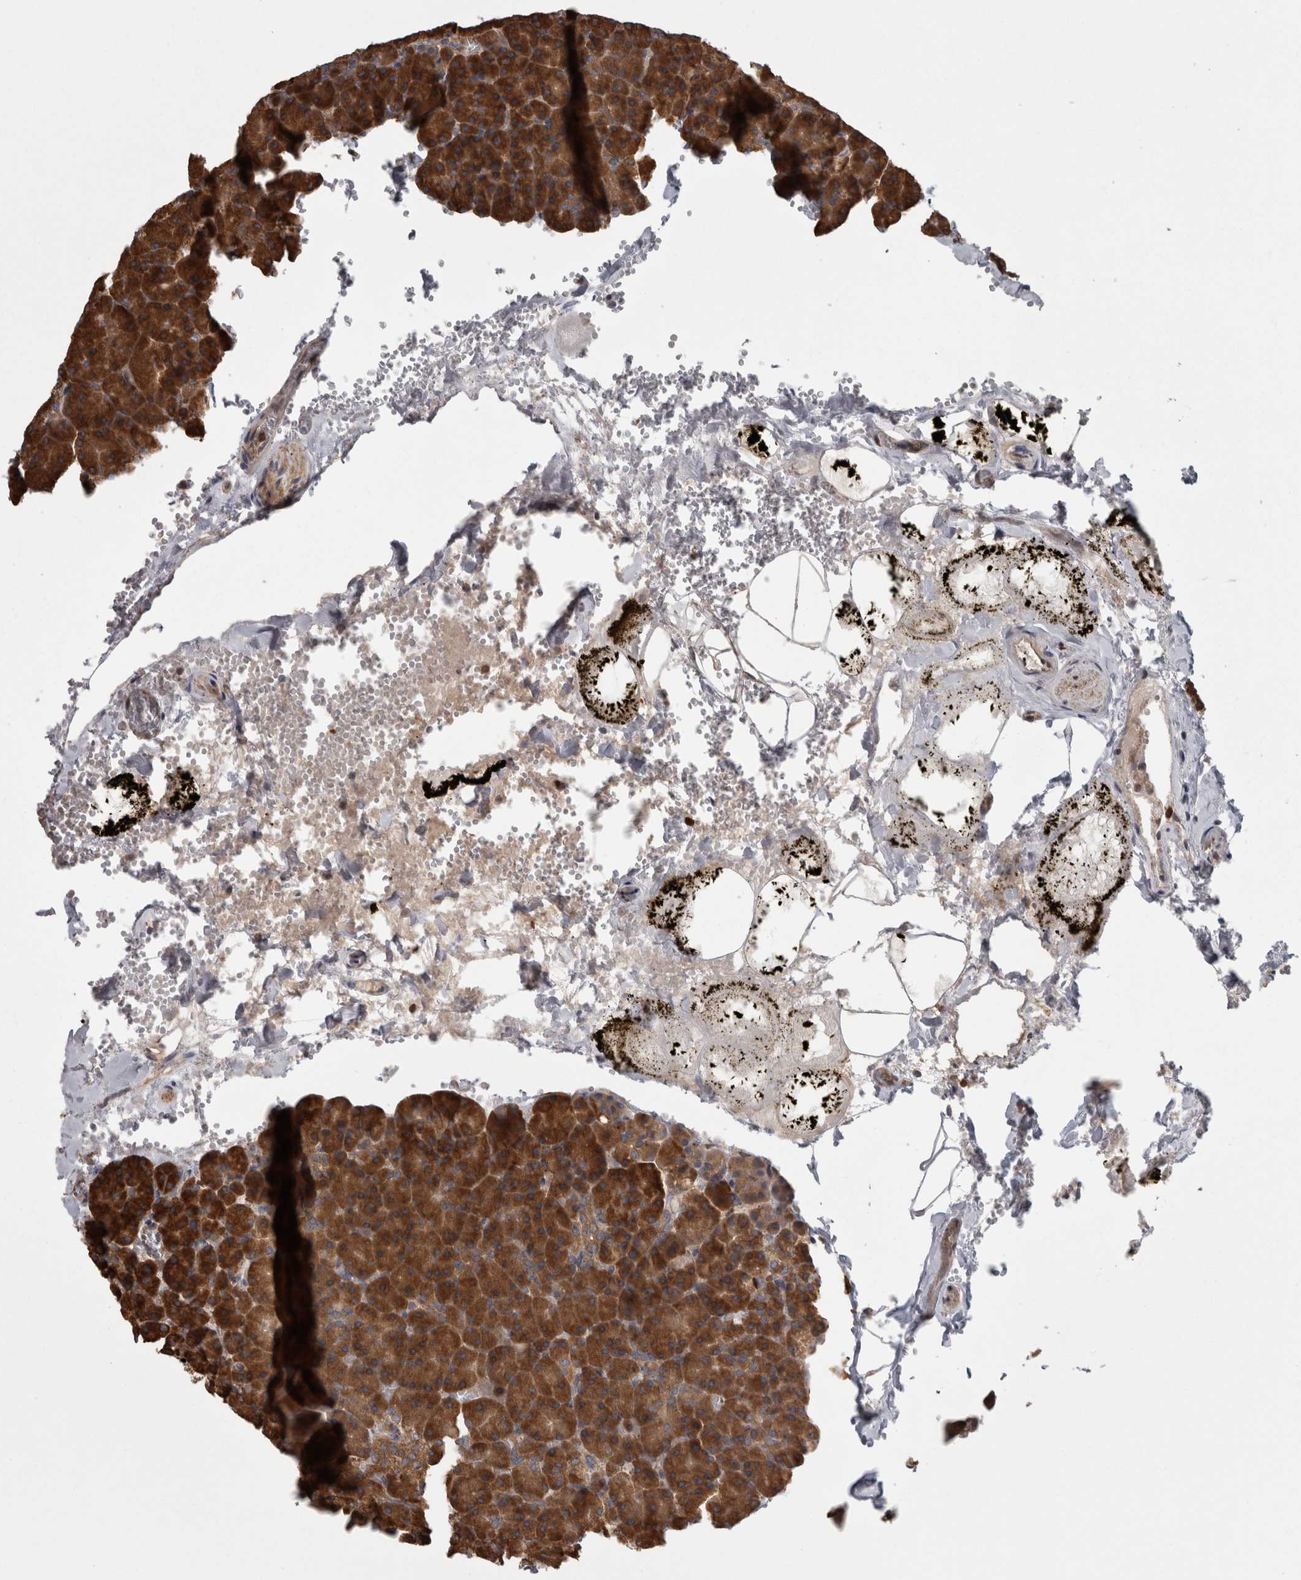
{"staining": {"intensity": "strong", "quantity": ">75%", "location": "cytoplasmic/membranous"}, "tissue": "pancreas", "cell_type": "Exocrine glandular cells", "image_type": "normal", "snomed": [{"axis": "morphology", "description": "Normal tissue, NOS"}, {"axis": "morphology", "description": "Carcinoid, malignant, NOS"}, {"axis": "topography", "description": "Pancreas"}], "caption": "Strong cytoplasmic/membranous staining is present in about >75% of exocrine glandular cells in benign pancreas. Nuclei are stained in blue.", "gene": "SMCR8", "patient": {"sex": "female", "age": 35}}